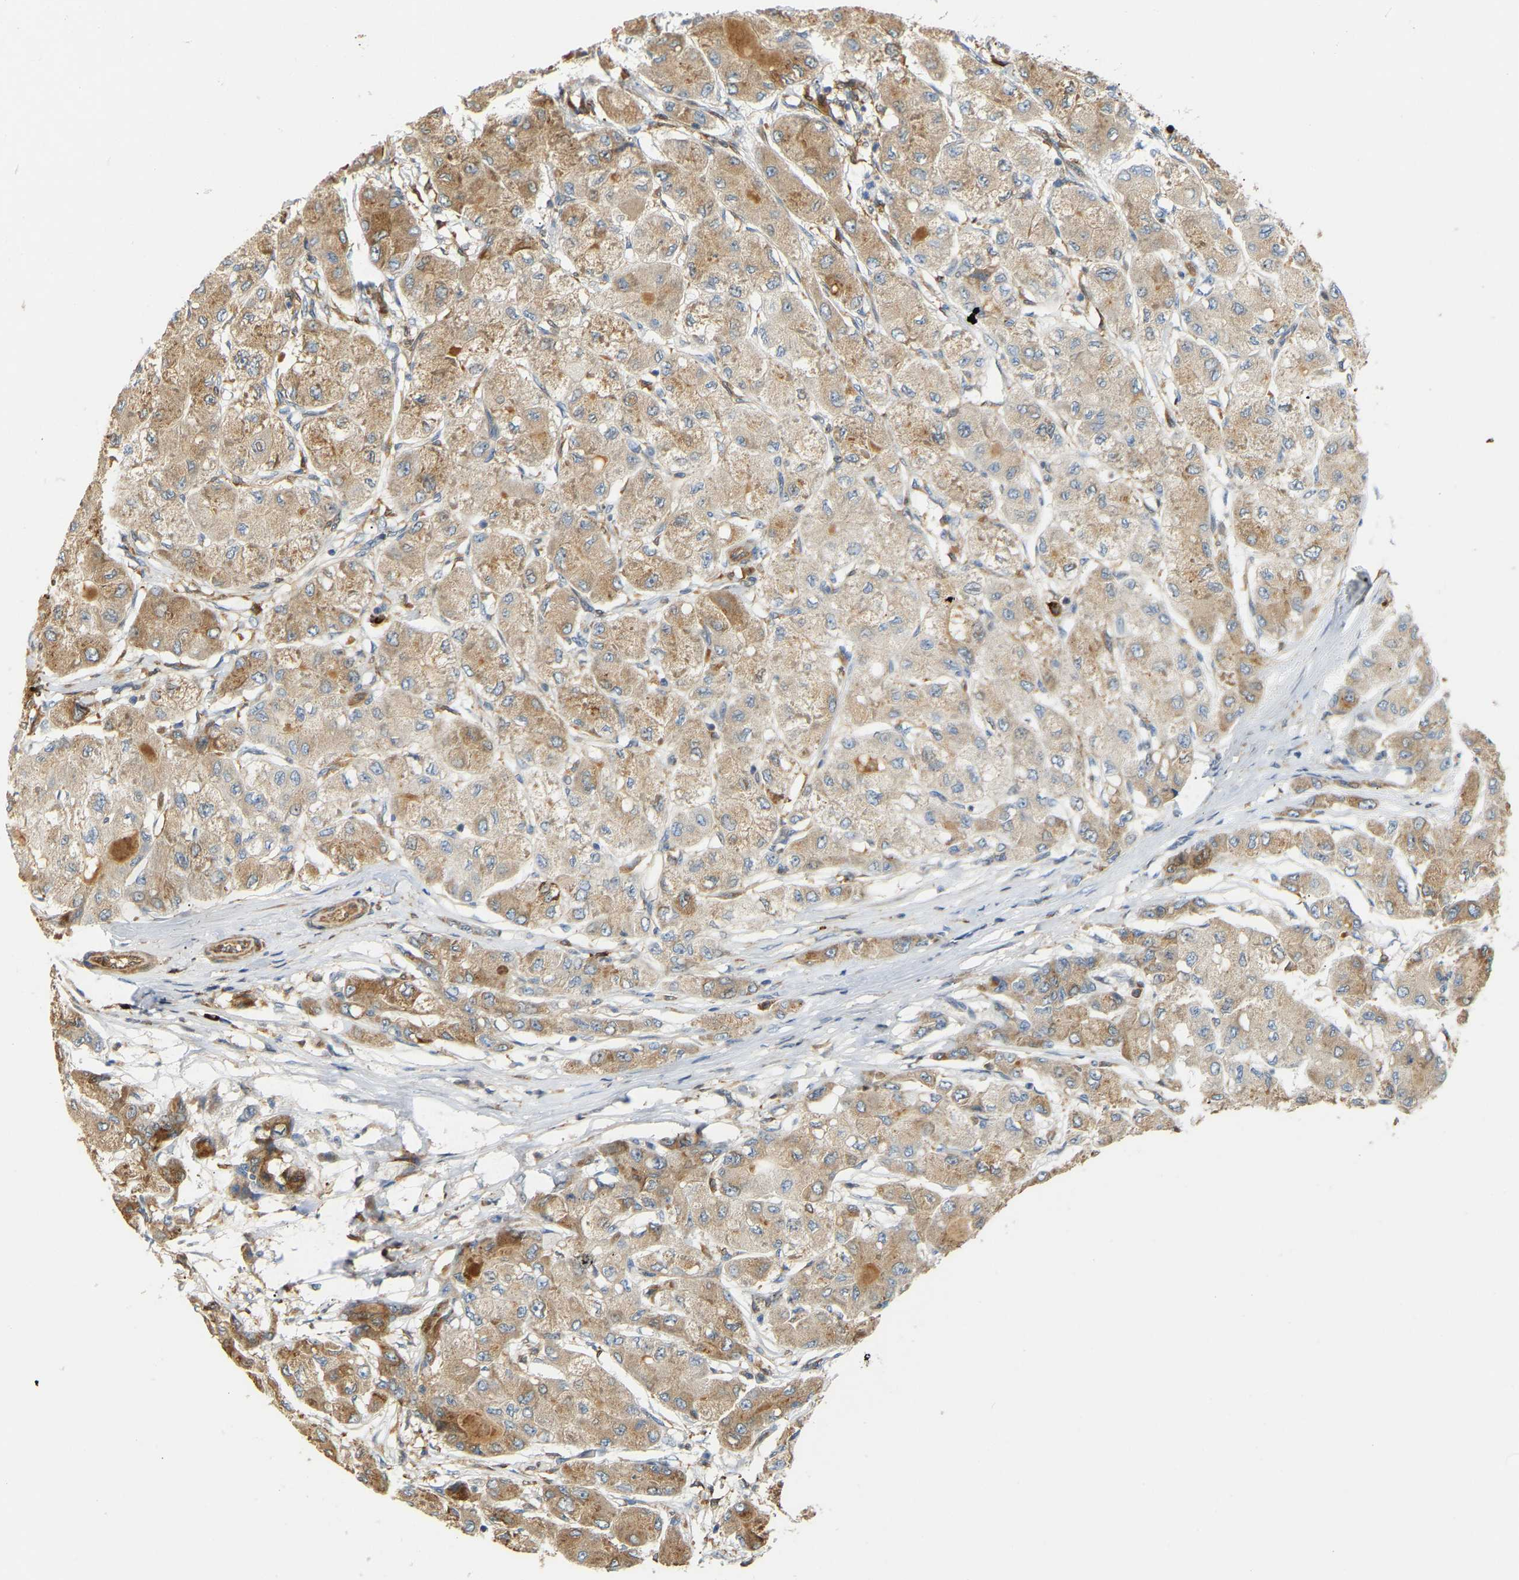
{"staining": {"intensity": "moderate", "quantity": ">75%", "location": "cytoplasmic/membranous"}, "tissue": "liver cancer", "cell_type": "Tumor cells", "image_type": "cancer", "snomed": [{"axis": "morphology", "description": "Carcinoma, Hepatocellular, NOS"}, {"axis": "topography", "description": "Liver"}], "caption": "IHC photomicrograph of neoplastic tissue: human liver cancer stained using immunohistochemistry (IHC) demonstrates medium levels of moderate protein expression localized specifically in the cytoplasmic/membranous of tumor cells, appearing as a cytoplasmic/membranous brown color.", "gene": "PLCG2", "patient": {"sex": "male", "age": 80}}